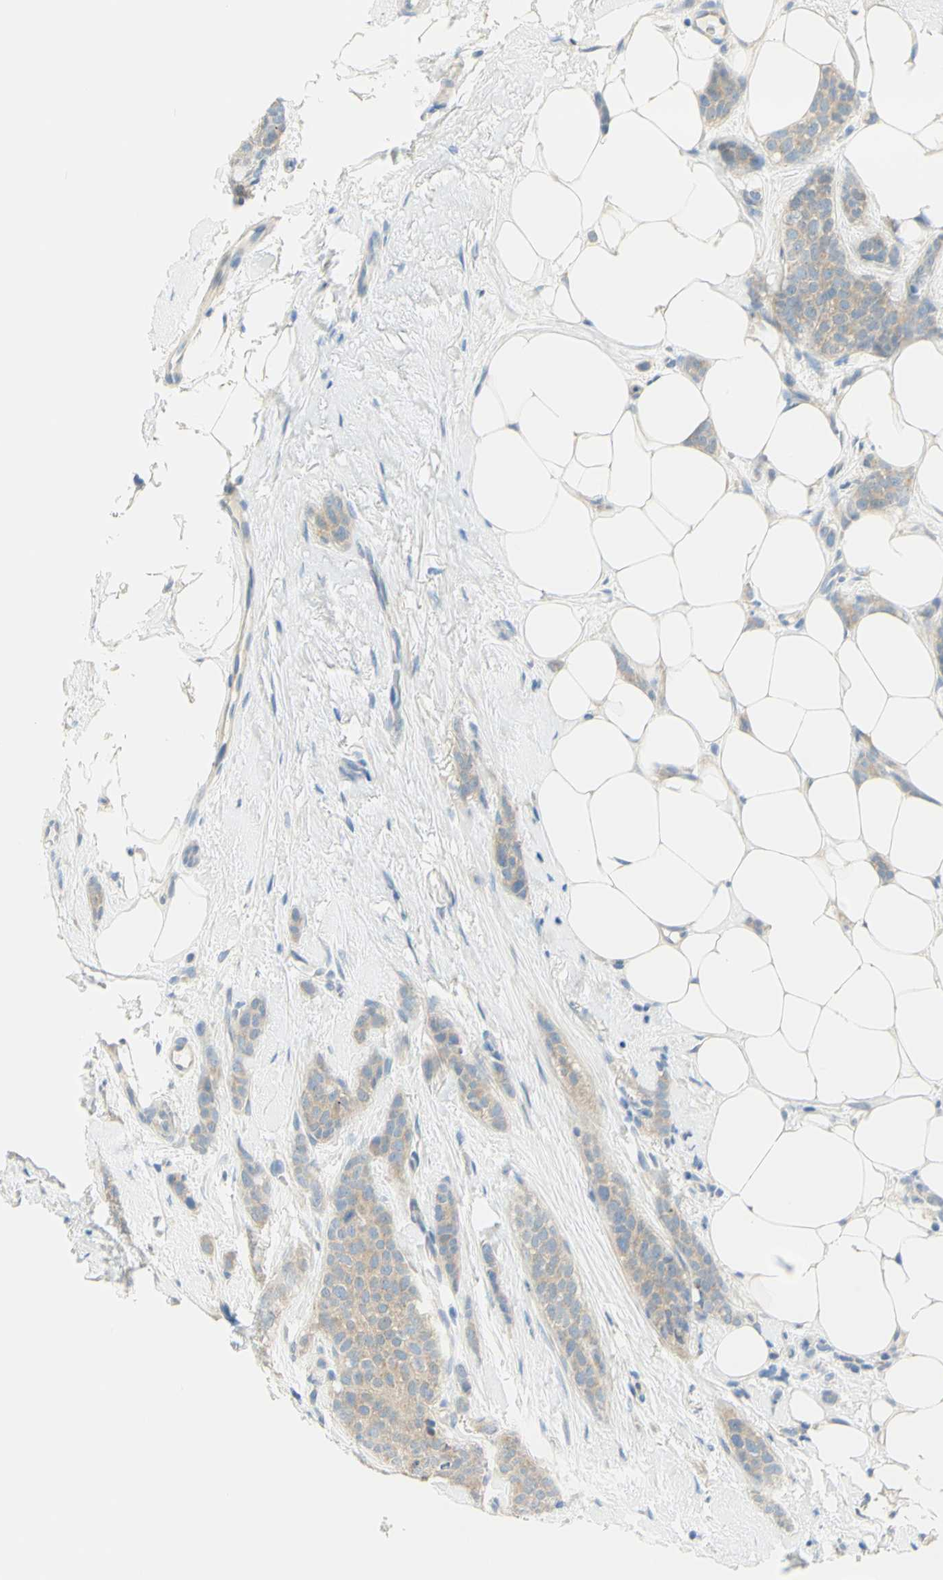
{"staining": {"intensity": "weak", "quantity": ">75%", "location": "cytoplasmic/membranous"}, "tissue": "breast cancer", "cell_type": "Tumor cells", "image_type": "cancer", "snomed": [{"axis": "morphology", "description": "Lobular carcinoma"}, {"axis": "topography", "description": "Skin"}, {"axis": "topography", "description": "Breast"}], "caption": "This is a histology image of immunohistochemistry (IHC) staining of breast cancer, which shows weak staining in the cytoplasmic/membranous of tumor cells.", "gene": "GCNT3", "patient": {"sex": "female", "age": 46}}